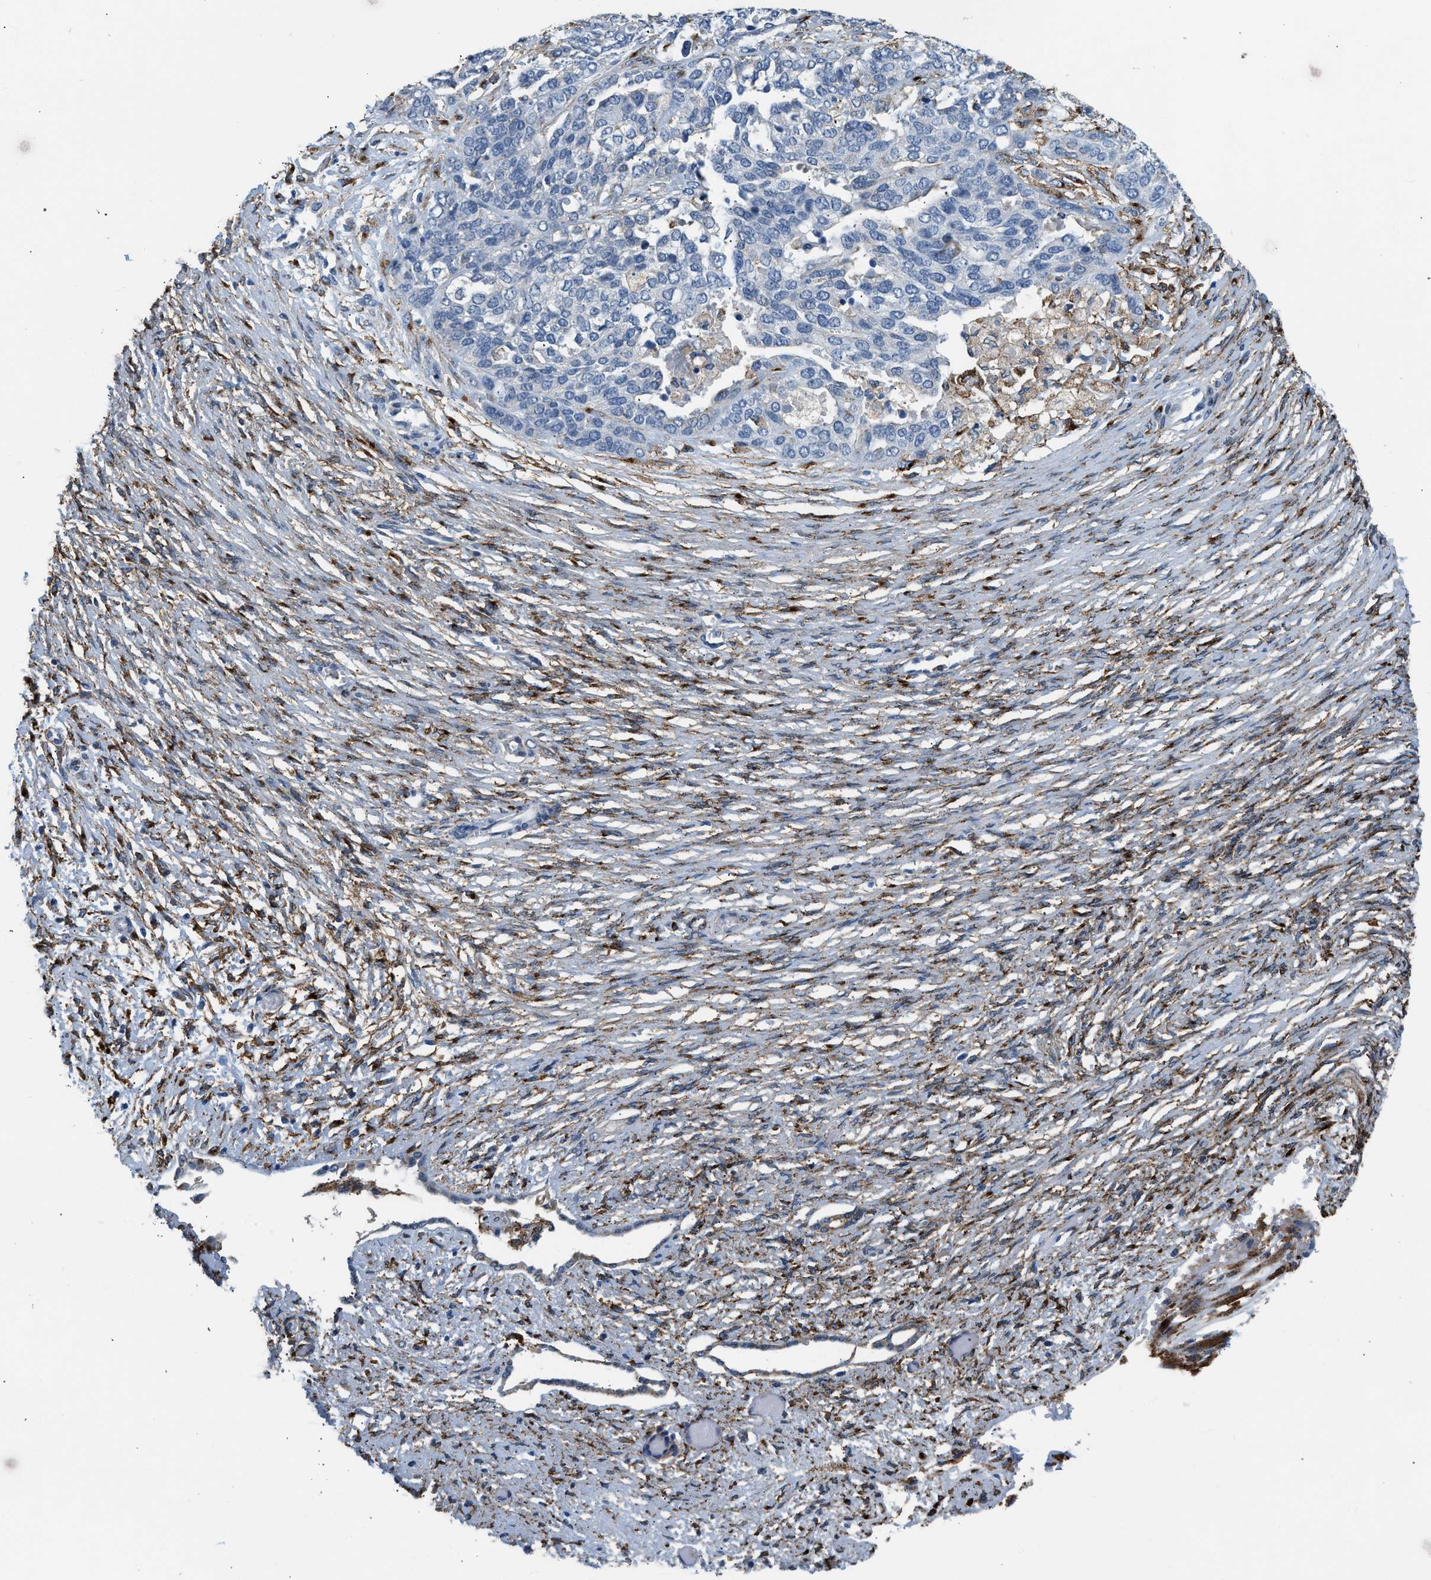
{"staining": {"intensity": "negative", "quantity": "none", "location": "none"}, "tissue": "ovarian cancer", "cell_type": "Tumor cells", "image_type": "cancer", "snomed": [{"axis": "morphology", "description": "Cystadenocarcinoma, serous, NOS"}, {"axis": "topography", "description": "Ovary"}], "caption": "This micrograph is of ovarian serous cystadenocarcinoma stained with immunohistochemistry (IHC) to label a protein in brown with the nuclei are counter-stained blue. There is no staining in tumor cells.", "gene": "LRP1", "patient": {"sex": "female", "age": 44}}